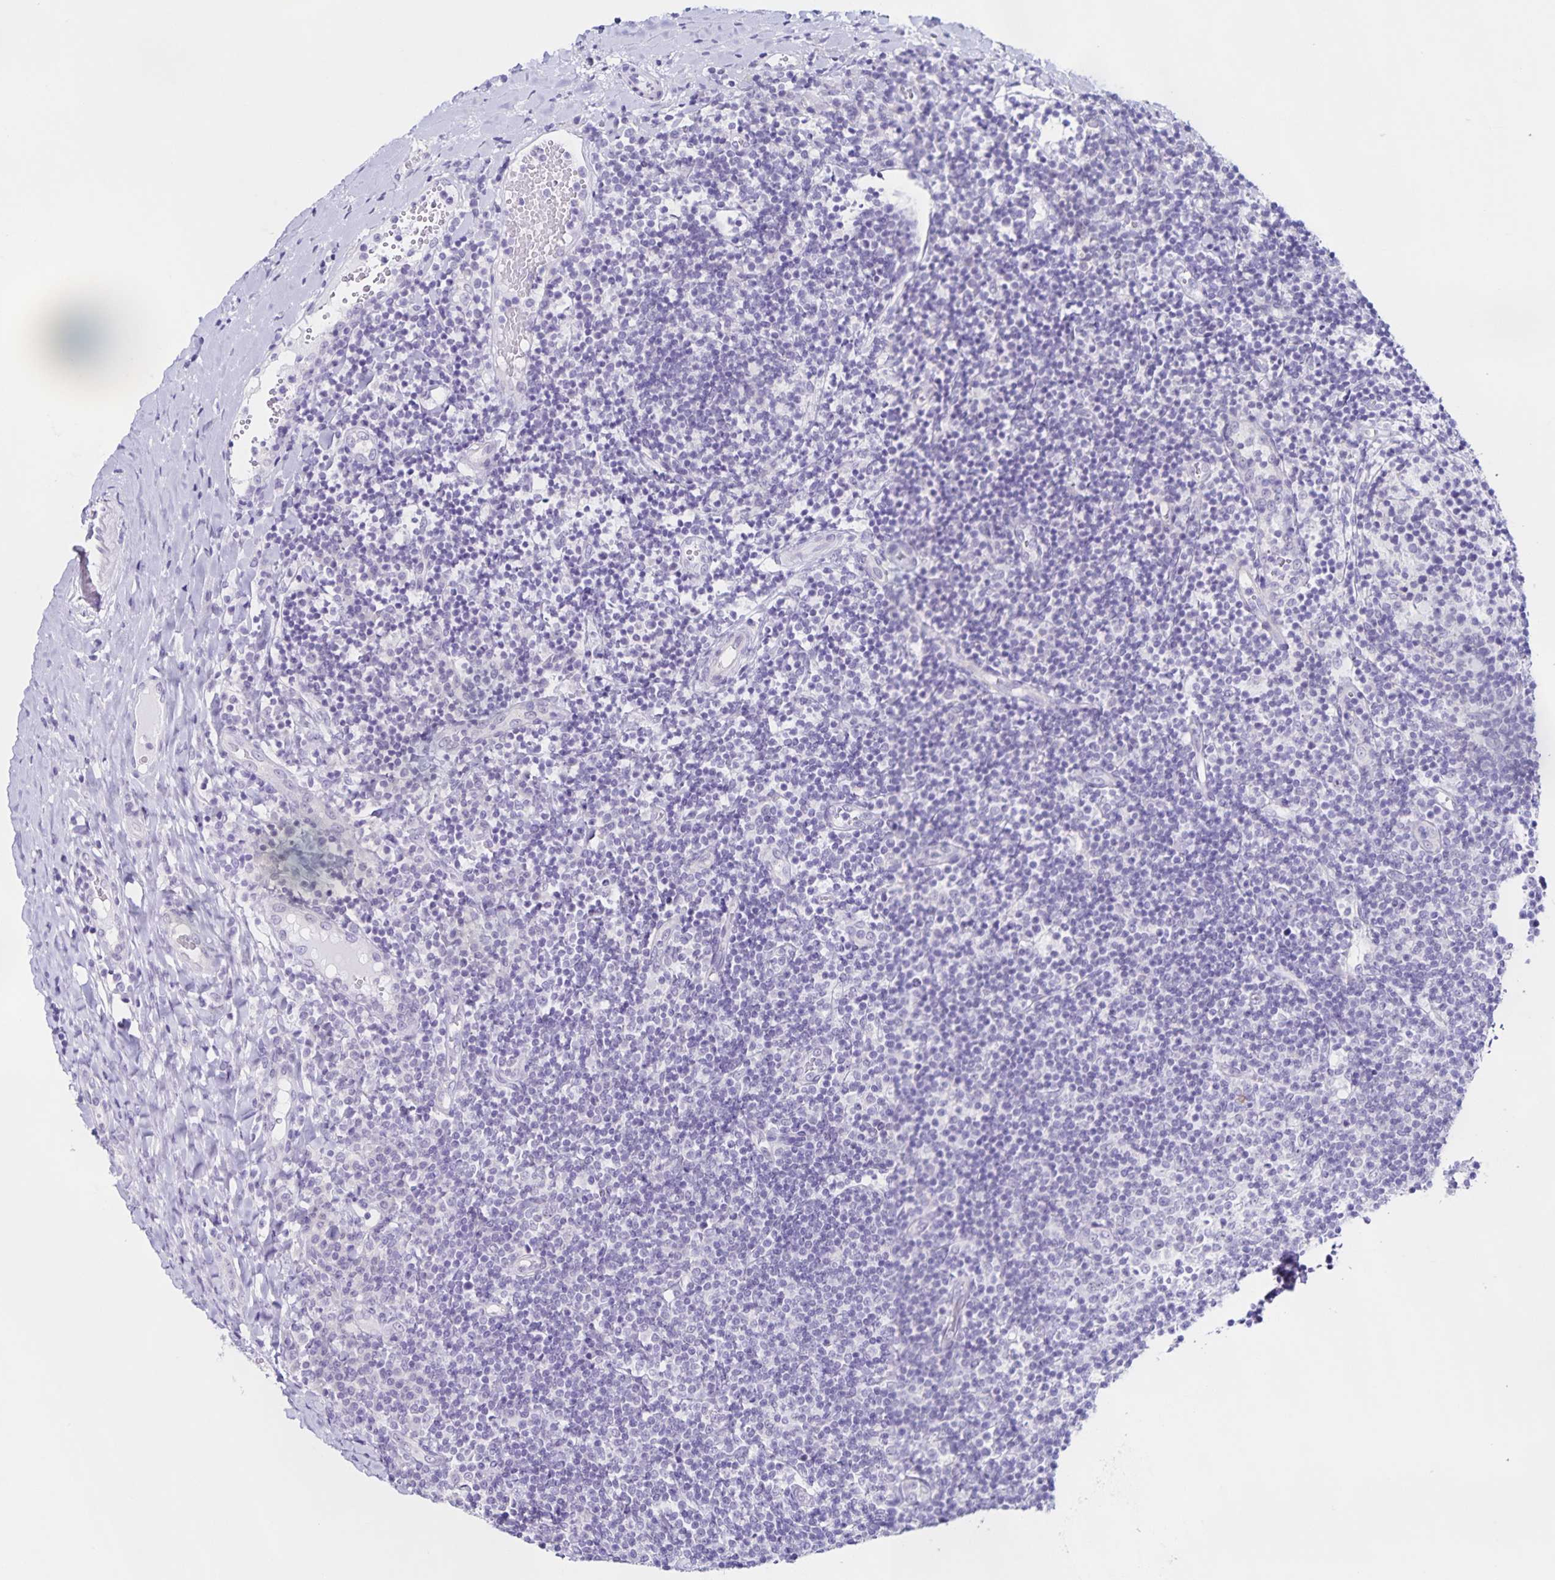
{"staining": {"intensity": "negative", "quantity": "none", "location": "none"}, "tissue": "tonsil", "cell_type": "Germinal center cells", "image_type": "normal", "snomed": [{"axis": "morphology", "description": "Normal tissue, NOS"}, {"axis": "topography", "description": "Tonsil"}], "caption": "Immunohistochemistry image of unremarkable tonsil: human tonsil stained with DAB (3,3'-diaminobenzidine) displays no significant protein expression in germinal center cells.", "gene": "FAM170A", "patient": {"sex": "female", "age": 10}}